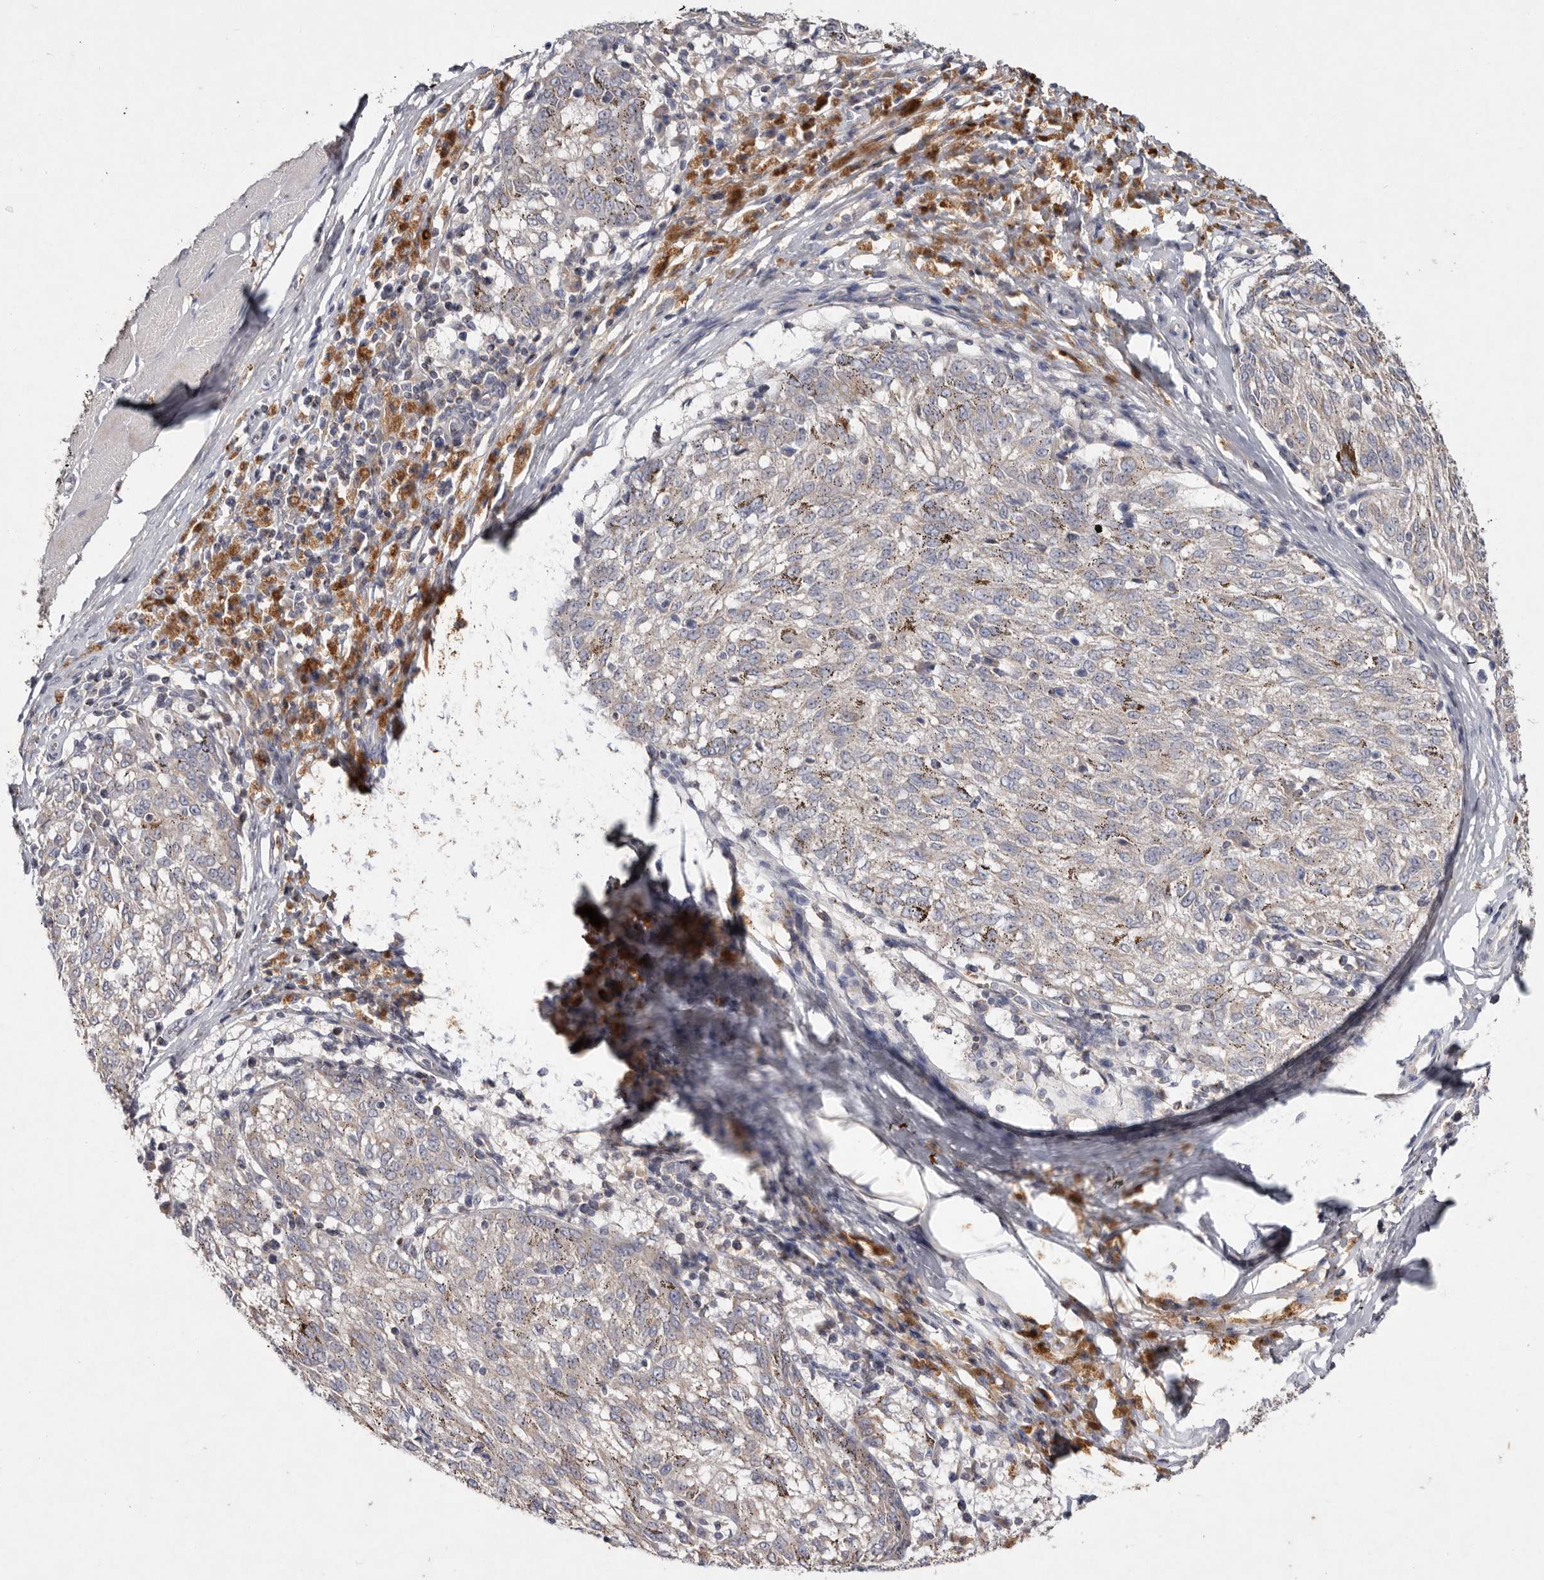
{"staining": {"intensity": "moderate", "quantity": "<25%", "location": "cytoplasmic/membranous"}, "tissue": "melanoma", "cell_type": "Tumor cells", "image_type": "cancer", "snomed": [{"axis": "morphology", "description": "Malignant melanoma, NOS"}, {"axis": "topography", "description": "Skin"}], "caption": "A histopathology image of melanoma stained for a protein reveals moderate cytoplasmic/membranous brown staining in tumor cells. The protein is shown in brown color, while the nuclei are stained blue.", "gene": "TNFSF14", "patient": {"sex": "female", "age": 72}}